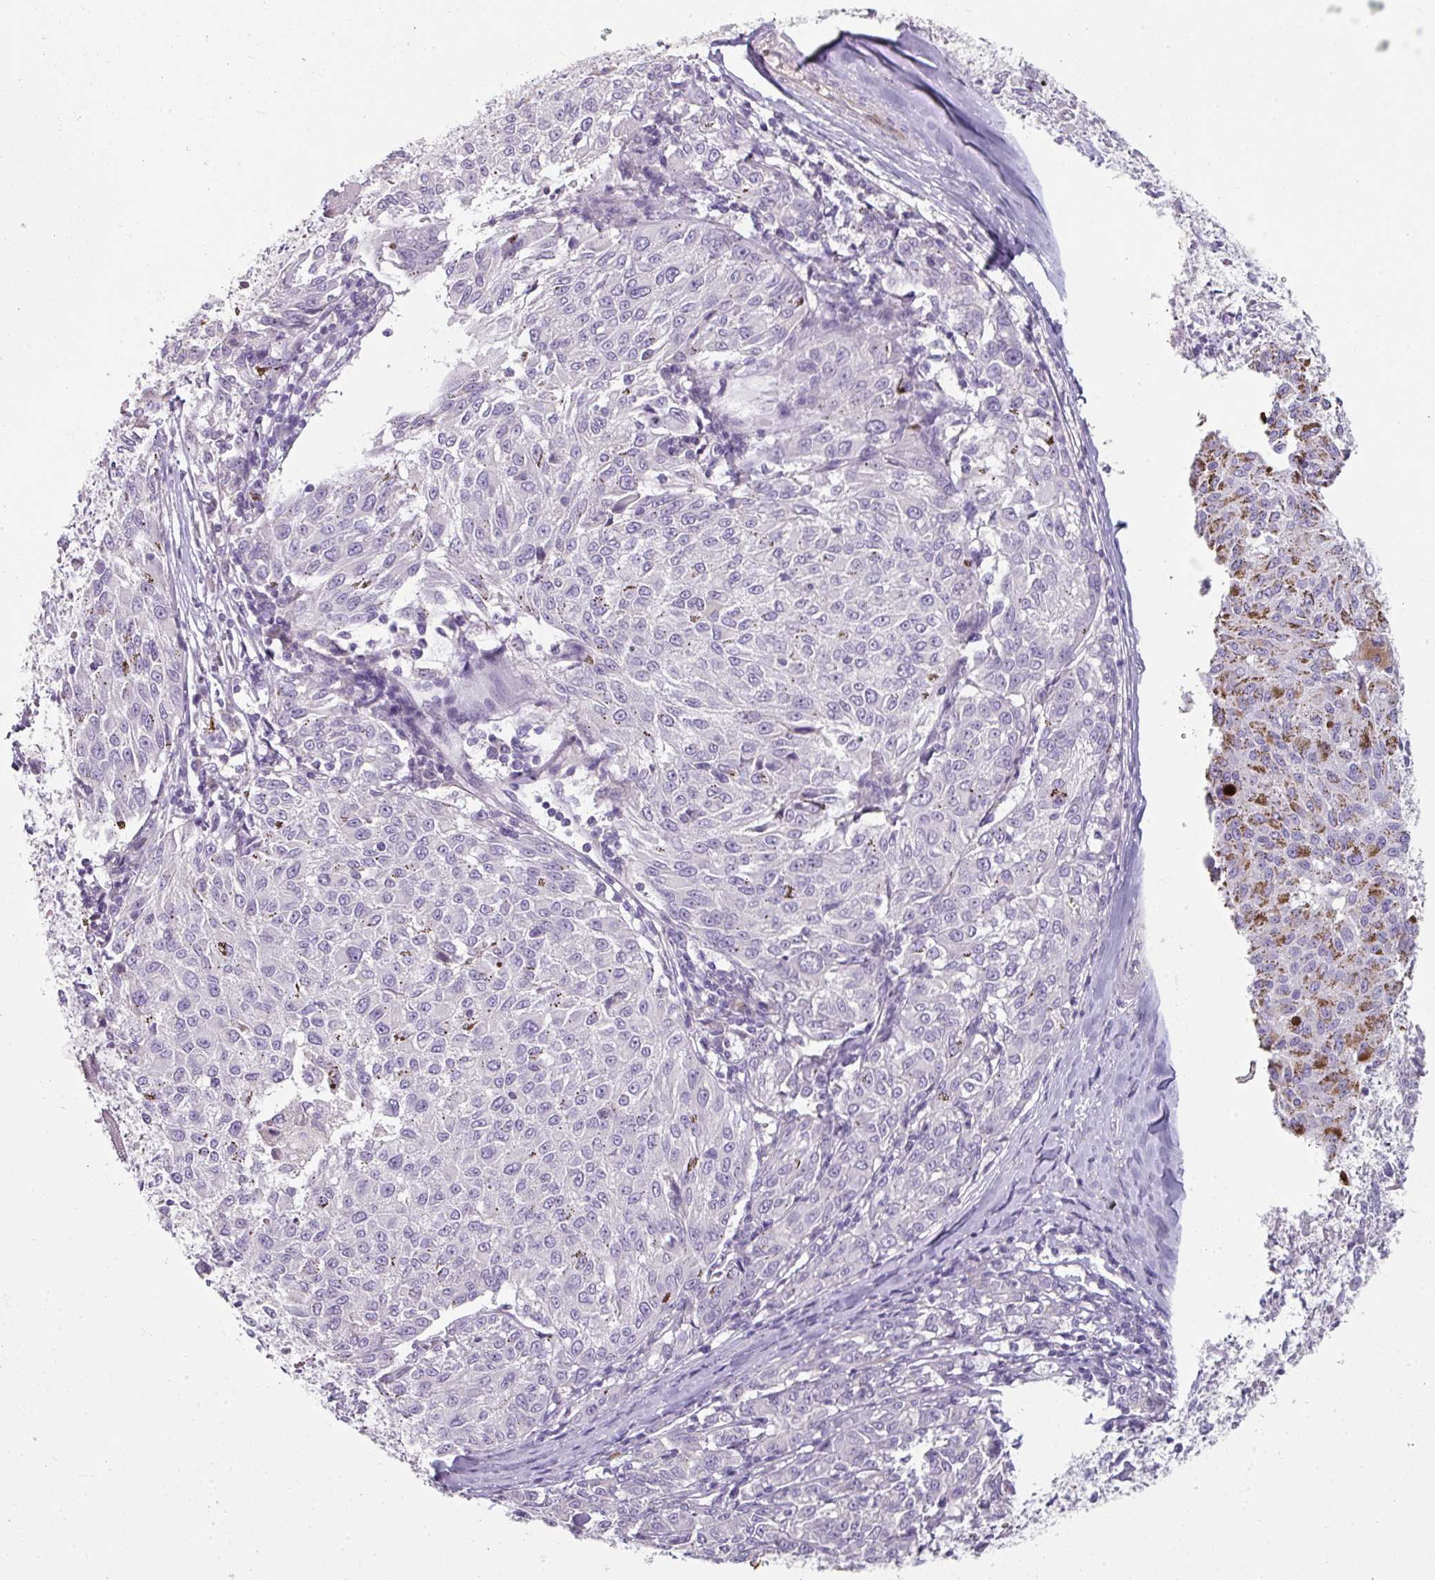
{"staining": {"intensity": "negative", "quantity": "none", "location": "none"}, "tissue": "melanoma", "cell_type": "Tumor cells", "image_type": "cancer", "snomed": [{"axis": "morphology", "description": "Malignant melanoma, NOS"}, {"axis": "topography", "description": "Skin"}], "caption": "Immunohistochemical staining of malignant melanoma exhibits no significant staining in tumor cells.", "gene": "FHAD1", "patient": {"sex": "female", "age": 72}}